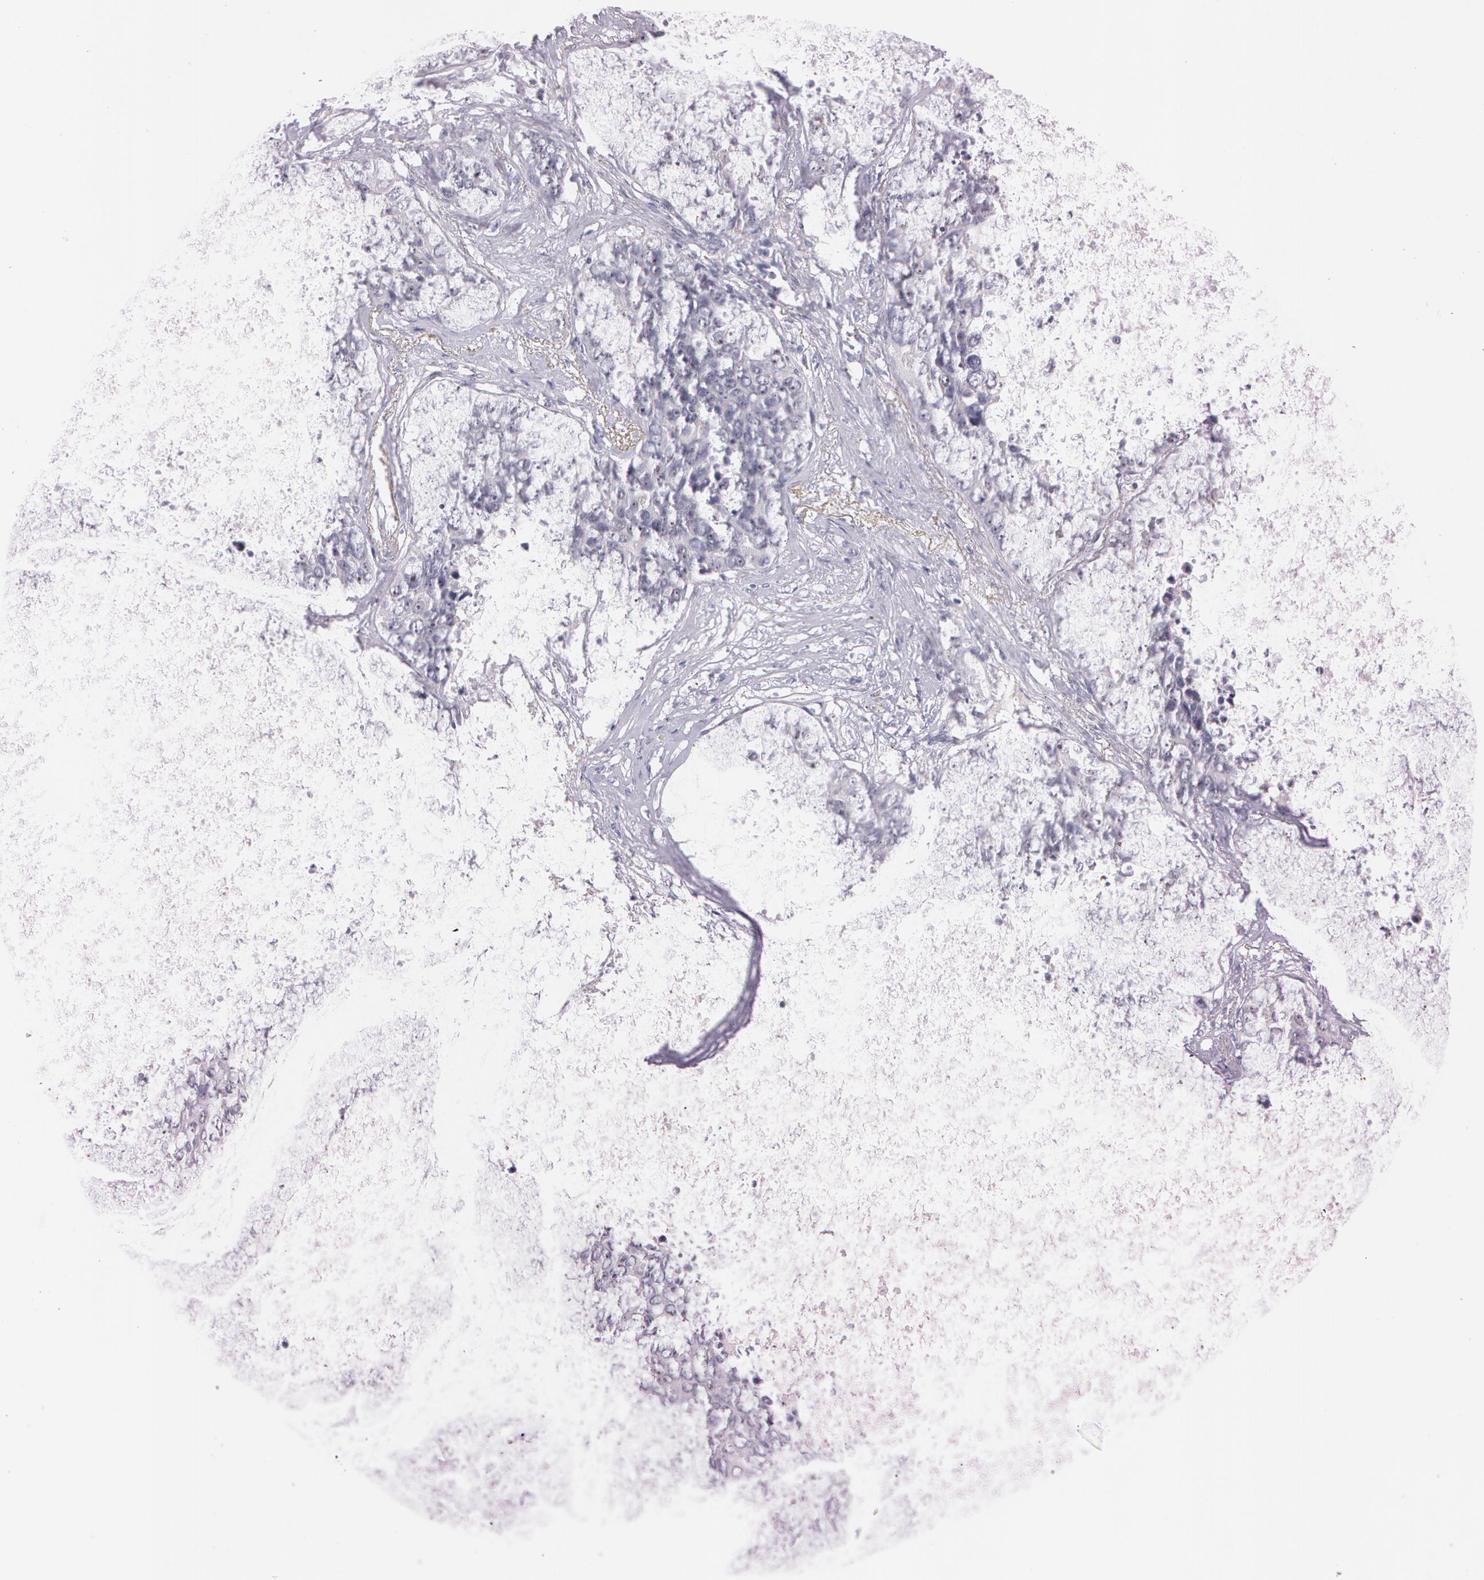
{"staining": {"intensity": "negative", "quantity": "none", "location": "none"}, "tissue": "lung cancer", "cell_type": "Tumor cells", "image_type": "cancer", "snomed": [{"axis": "morphology", "description": "Carcinoid, malignant, NOS"}, {"axis": "topography", "description": "Lung"}], "caption": "Lung cancer (carcinoid (malignant)) was stained to show a protein in brown. There is no significant staining in tumor cells.", "gene": "FBL", "patient": {"sex": "male", "age": 60}}